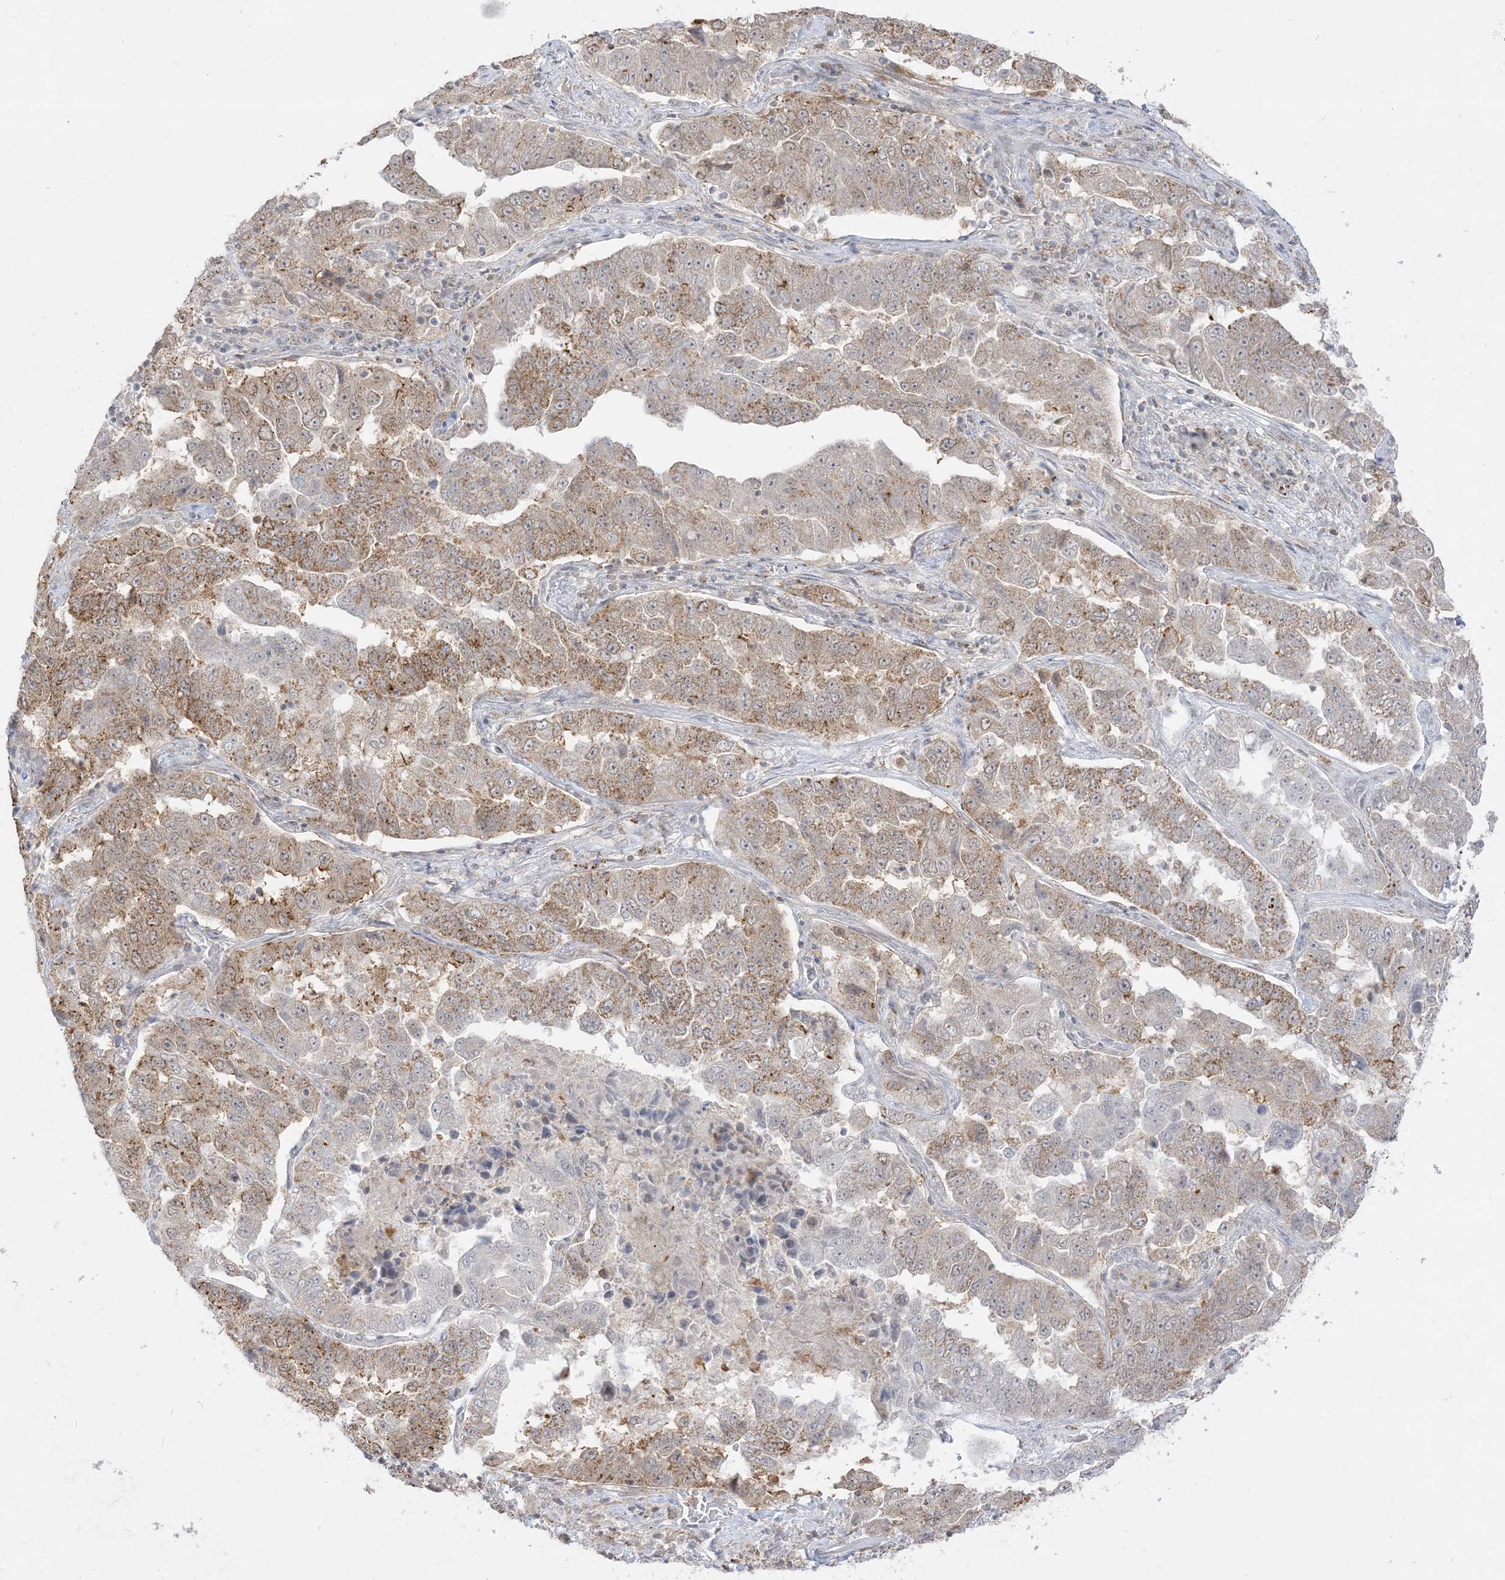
{"staining": {"intensity": "moderate", "quantity": "25%-75%", "location": "cytoplasmic/membranous"}, "tissue": "lung cancer", "cell_type": "Tumor cells", "image_type": "cancer", "snomed": [{"axis": "morphology", "description": "Adenocarcinoma, NOS"}, {"axis": "topography", "description": "Lung"}], "caption": "A high-resolution photomicrograph shows immunohistochemistry staining of lung cancer, which demonstrates moderate cytoplasmic/membranous staining in about 25%-75% of tumor cells. Immunohistochemistry (ihc) stains the protein in brown and the nuclei are stained blue.", "gene": "KANSL3", "patient": {"sex": "female", "age": 51}}